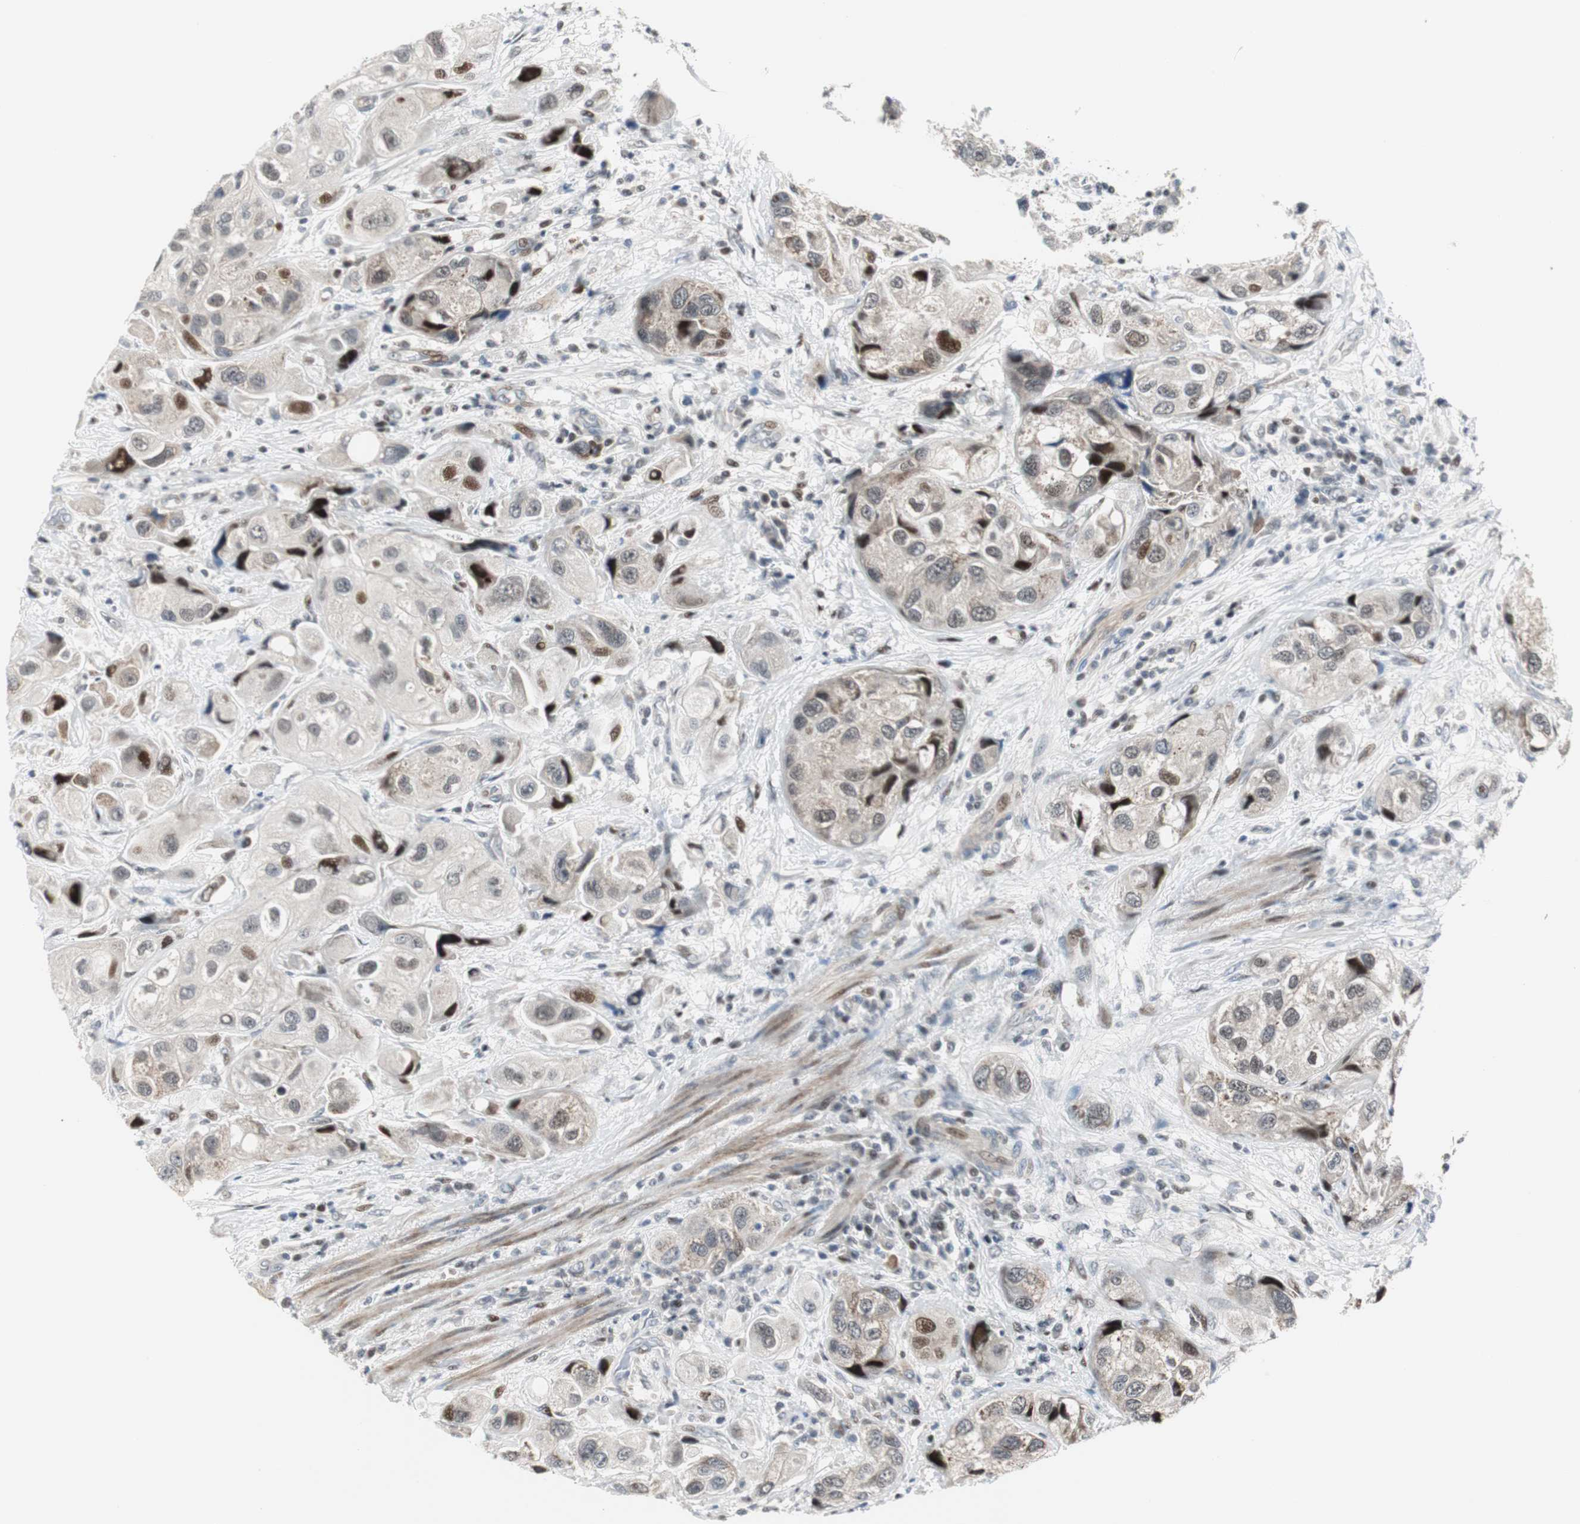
{"staining": {"intensity": "moderate", "quantity": "<25%", "location": "cytoplasmic/membranous,nuclear"}, "tissue": "urothelial cancer", "cell_type": "Tumor cells", "image_type": "cancer", "snomed": [{"axis": "morphology", "description": "Urothelial carcinoma, High grade"}, {"axis": "topography", "description": "Urinary bladder"}], "caption": "This histopathology image exhibits immunohistochemistry staining of human urothelial cancer, with low moderate cytoplasmic/membranous and nuclear expression in approximately <25% of tumor cells.", "gene": "RAD1", "patient": {"sex": "female", "age": 64}}